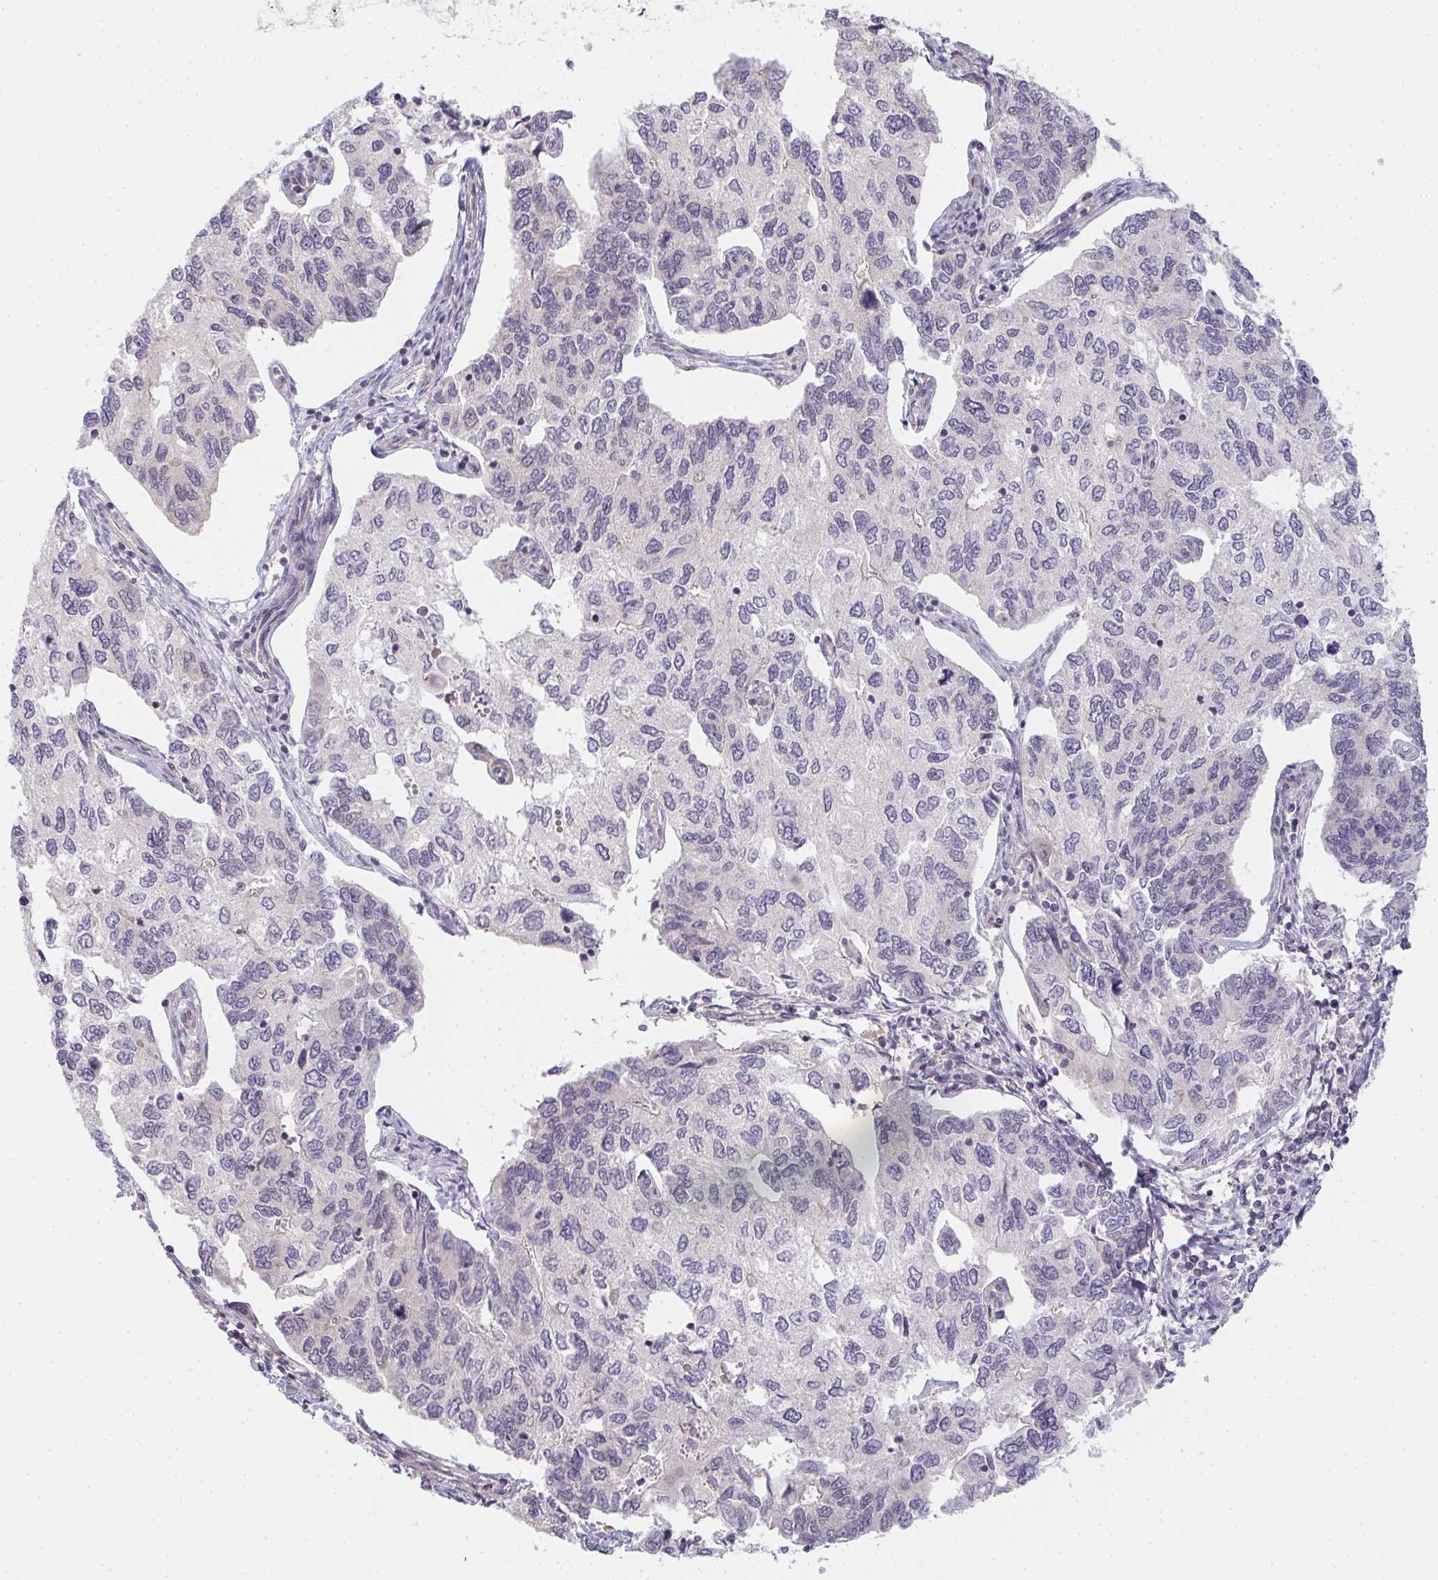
{"staining": {"intensity": "negative", "quantity": "none", "location": "none"}, "tissue": "endometrial cancer", "cell_type": "Tumor cells", "image_type": "cancer", "snomed": [{"axis": "morphology", "description": "Carcinoma, NOS"}, {"axis": "topography", "description": "Uterus"}], "caption": "High power microscopy image of an IHC histopathology image of carcinoma (endometrial), revealing no significant expression in tumor cells.", "gene": "GSDMB", "patient": {"sex": "female", "age": 76}}